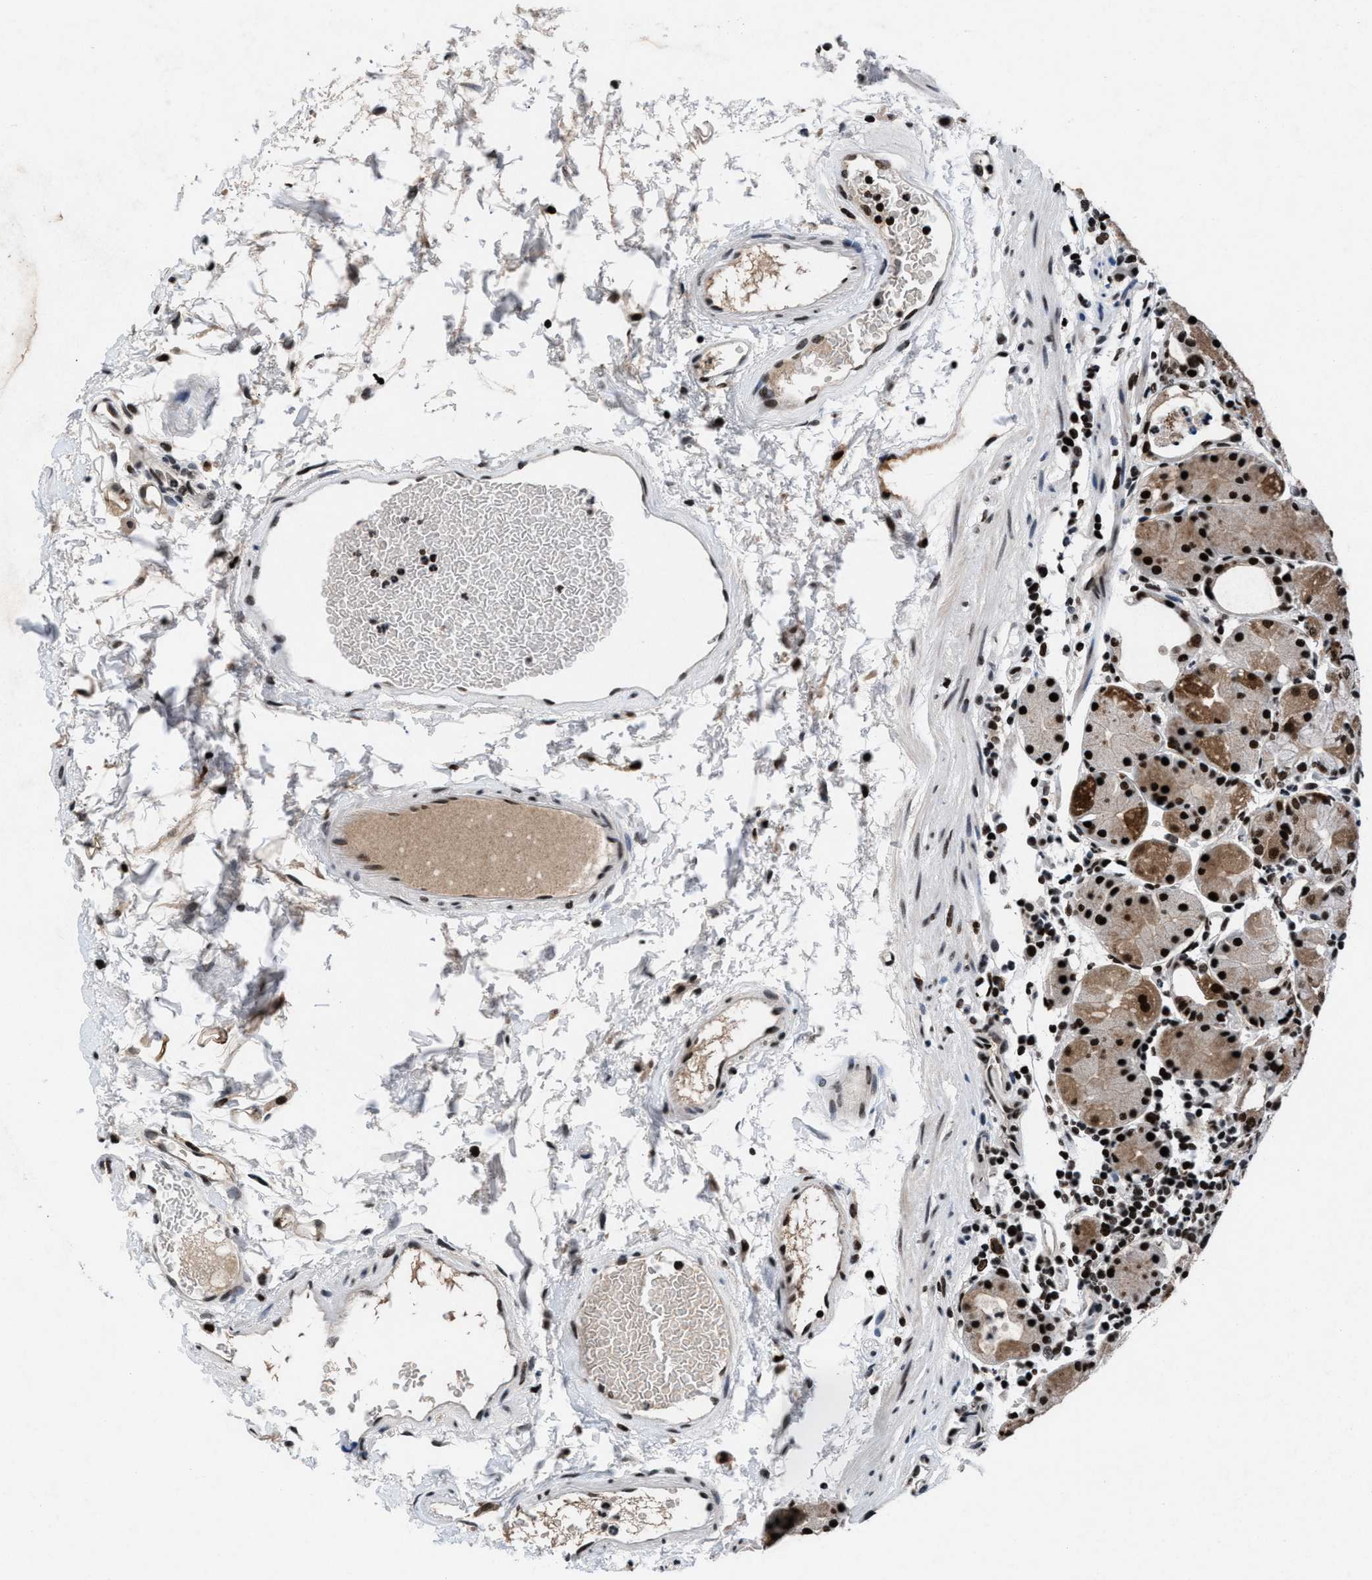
{"staining": {"intensity": "strong", "quantity": ">75%", "location": "cytoplasmic/membranous,nuclear"}, "tissue": "stomach", "cell_type": "Glandular cells", "image_type": "normal", "snomed": [{"axis": "morphology", "description": "Normal tissue, NOS"}, {"axis": "topography", "description": "Stomach"}, {"axis": "topography", "description": "Stomach, lower"}], "caption": "A high-resolution micrograph shows immunohistochemistry (IHC) staining of normal stomach, which demonstrates strong cytoplasmic/membranous,nuclear expression in about >75% of glandular cells. (Stains: DAB (3,3'-diaminobenzidine) in brown, nuclei in blue, Microscopy: brightfield microscopy at high magnification).", "gene": "WDR81", "patient": {"sex": "female", "age": 75}}